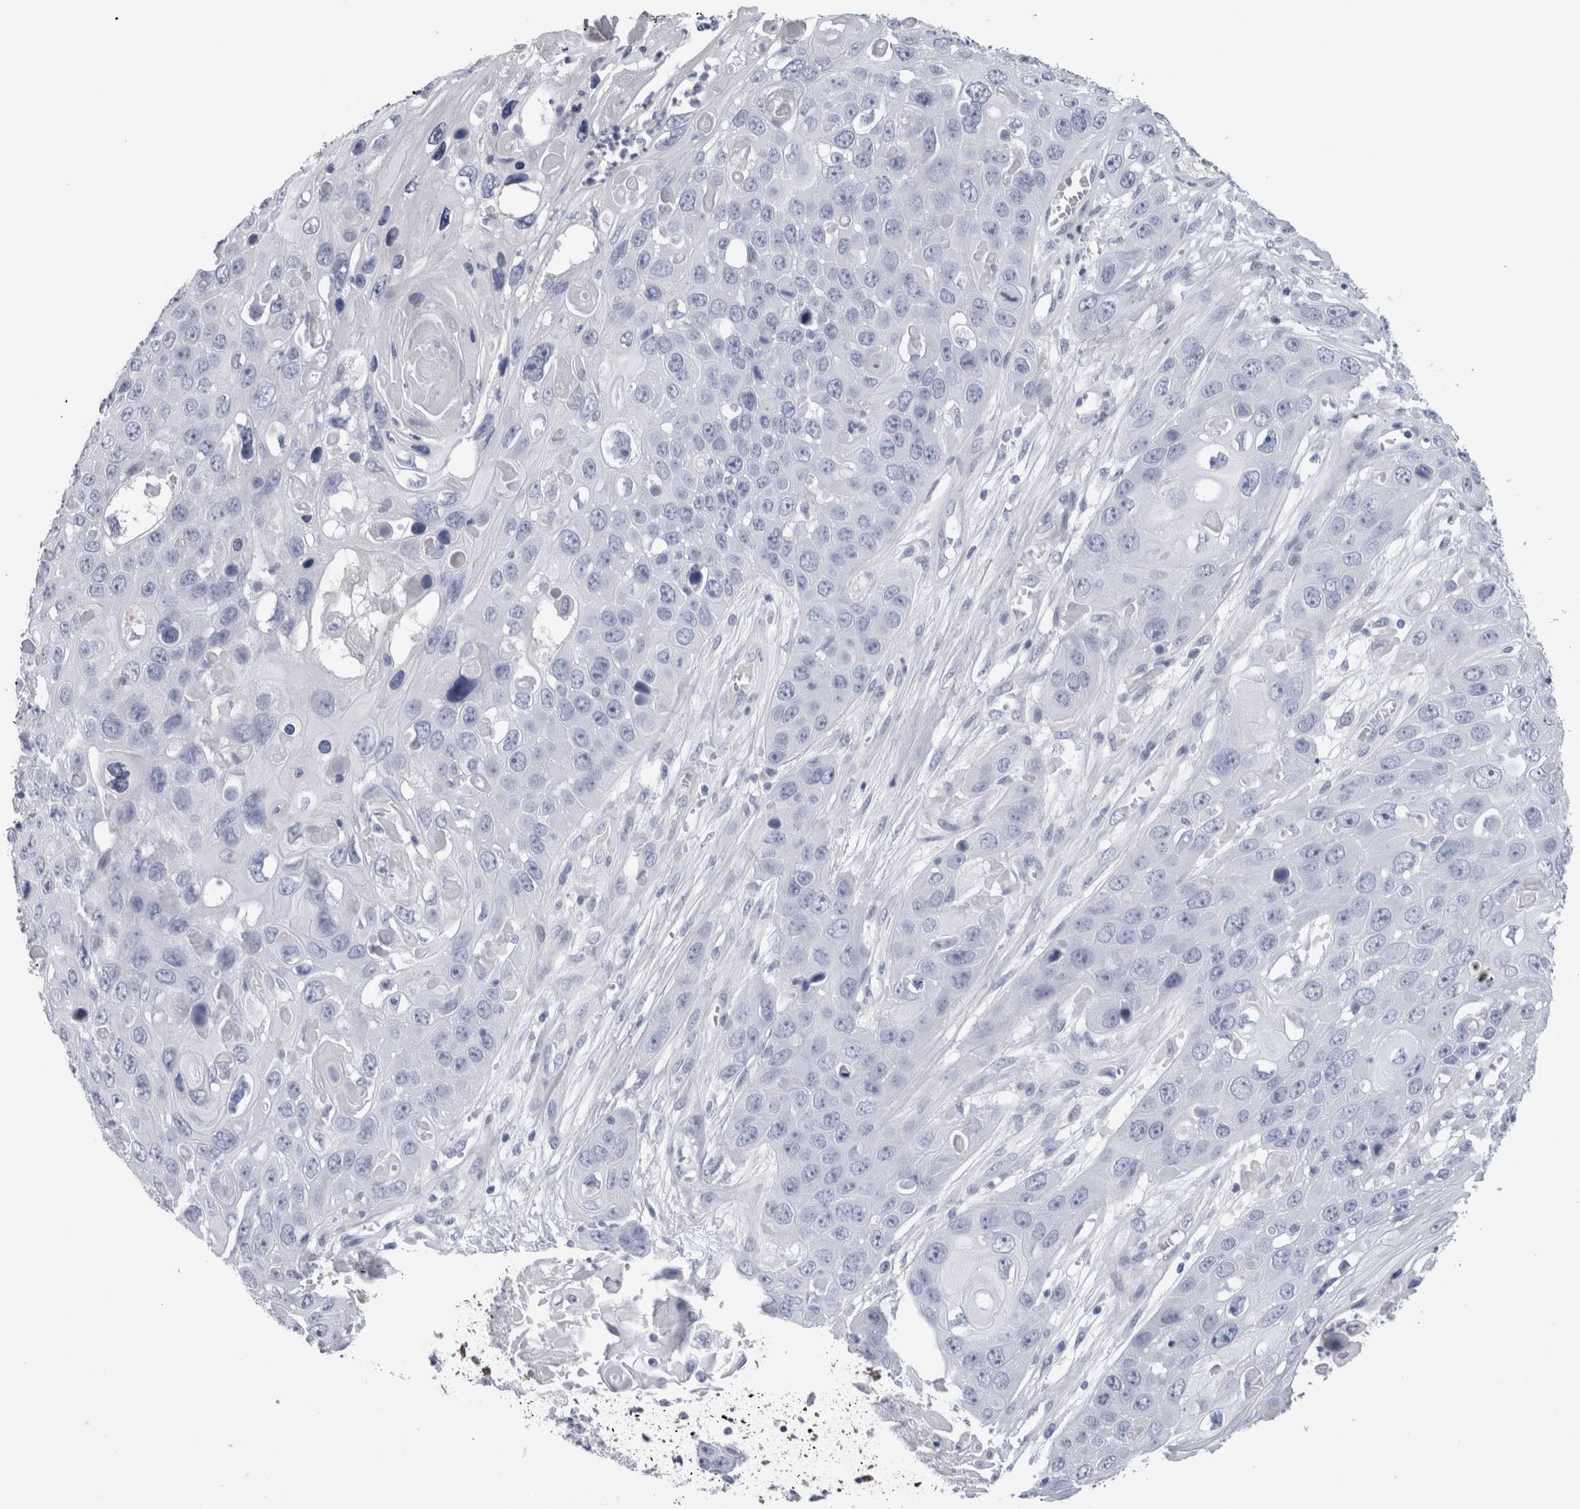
{"staining": {"intensity": "negative", "quantity": "none", "location": "none"}, "tissue": "skin cancer", "cell_type": "Tumor cells", "image_type": "cancer", "snomed": [{"axis": "morphology", "description": "Squamous cell carcinoma, NOS"}, {"axis": "topography", "description": "Skin"}], "caption": "High power microscopy photomicrograph of an immunohistochemistry (IHC) micrograph of skin squamous cell carcinoma, revealing no significant expression in tumor cells. (Immunohistochemistry, brightfield microscopy, high magnification).", "gene": "CA8", "patient": {"sex": "male", "age": 55}}